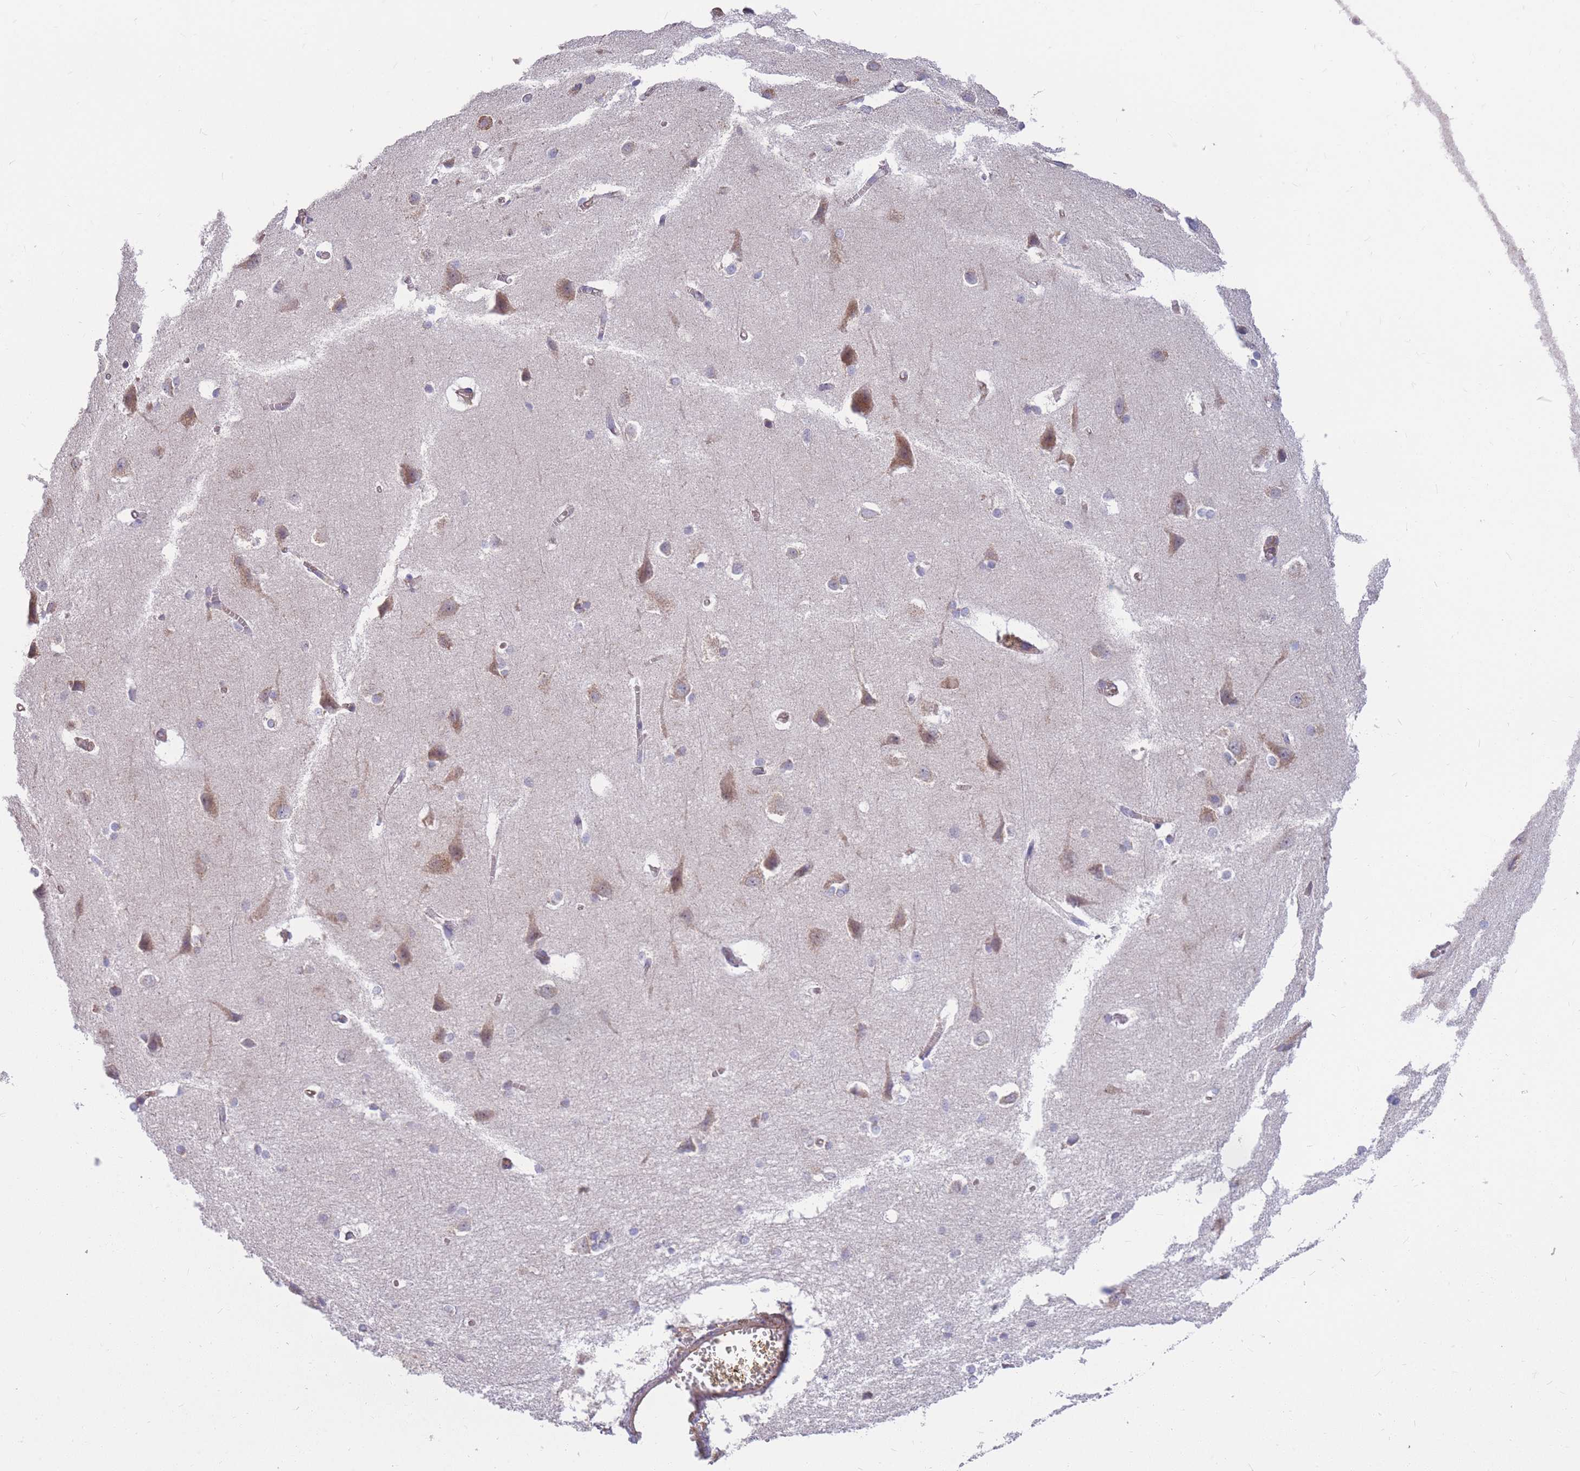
{"staining": {"intensity": "negative", "quantity": "none", "location": "none"}, "tissue": "cerebral cortex", "cell_type": "Endothelial cells", "image_type": "normal", "snomed": [{"axis": "morphology", "description": "Normal tissue, NOS"}, {"axis": "topography", "description": "Cerebral cortex"}], "caption": "IHC of unremarkable human cerebral cortex demonstrates no staining in endothelial cells.", "gene": "MRPS9", "patient": {"sex": "male", "age": 37}}